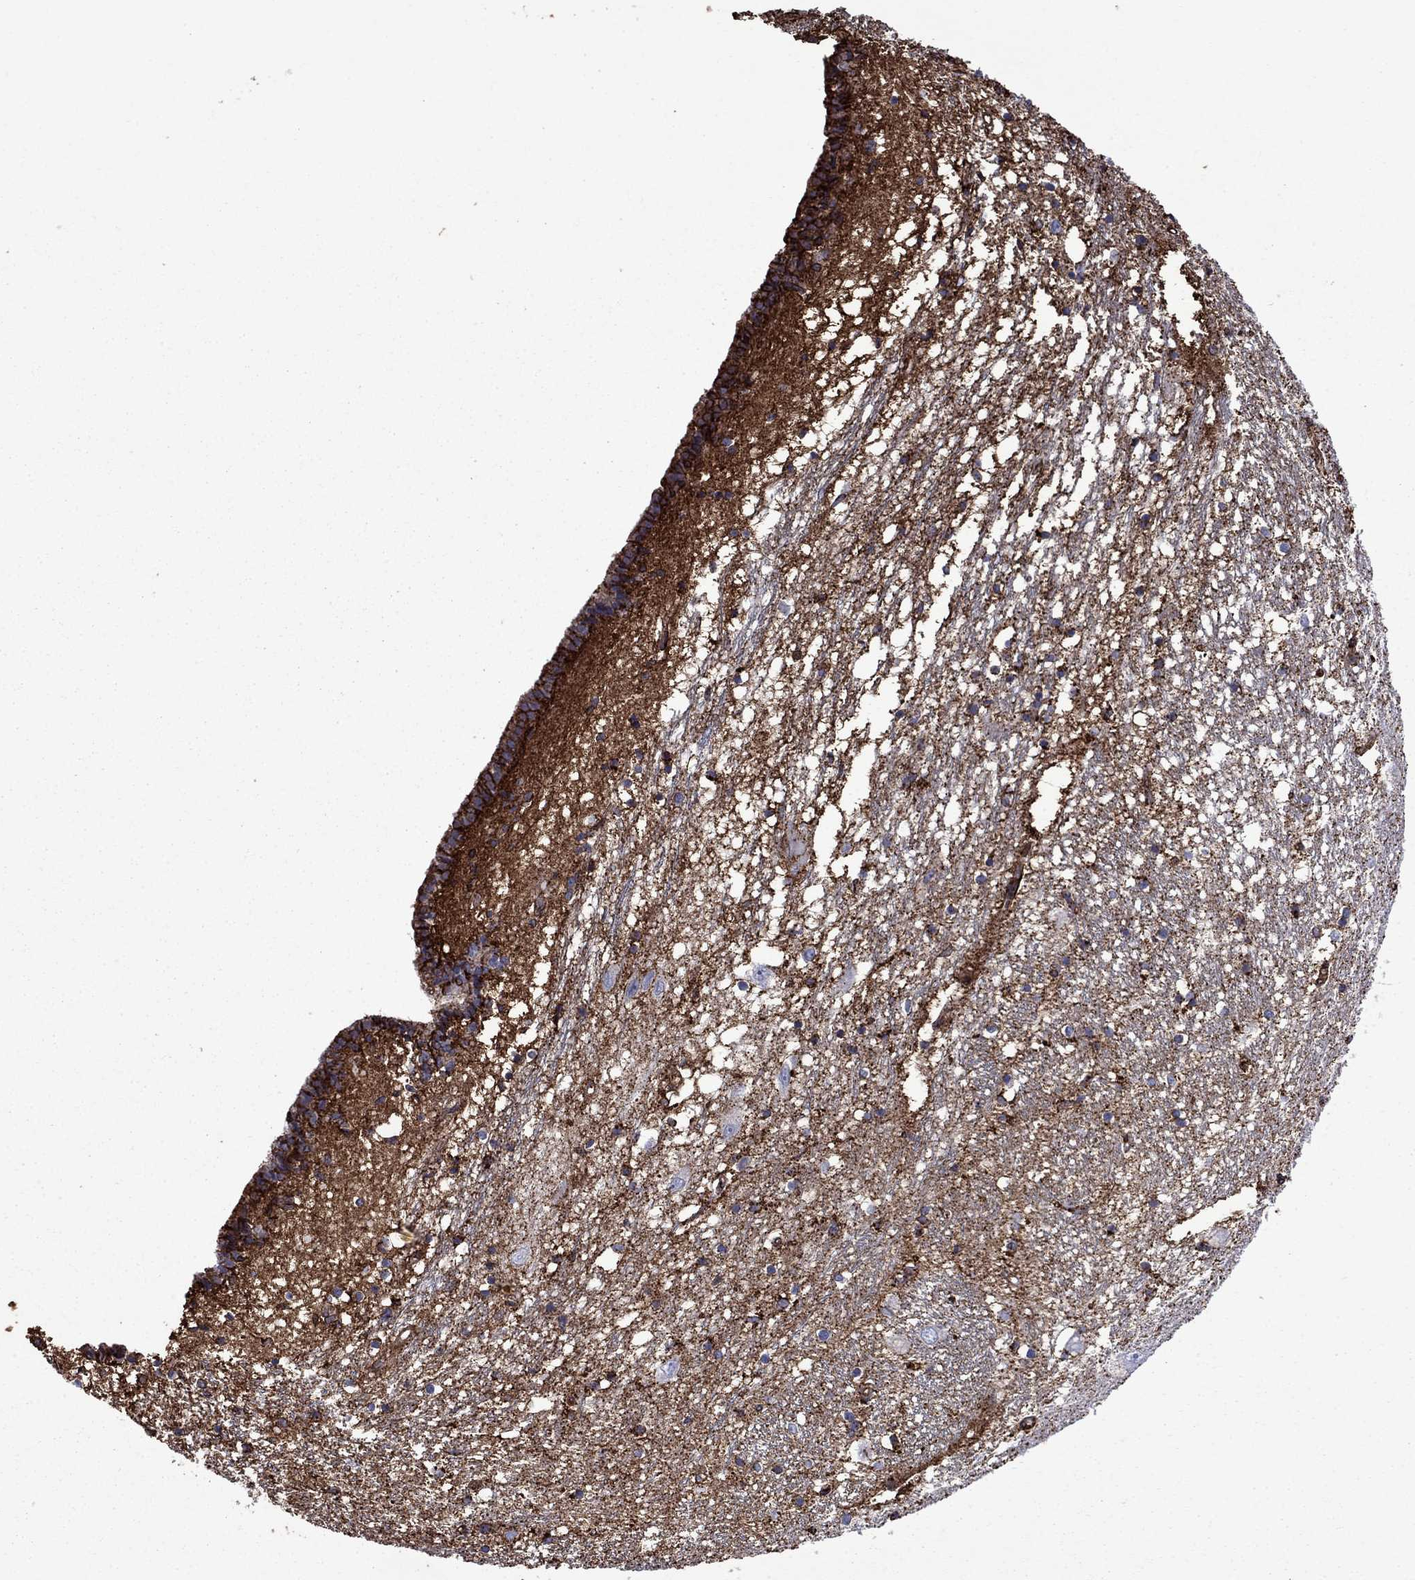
{"staining": {"intensity": "moderate", "quantity": "25%-75%", "location": "cytoplasmic/membranous"}, "tissue": "caudate", "cell_type": "Glial cells", "image_type": "normal", "snomed": [{"axis": "morphology", "description": "Normal tissue, NOS"}, {"axis": "topography", "description": "Lateral ventricle wall"}], "caption": "This image shows immunohistochemistry staining of normal human caudate, with medium moderate cytoplasmic/membranous staining in about 25%-75% of glial cells.", "gene": "PLAU", "patient": {"sex": "female", "age": 71}}